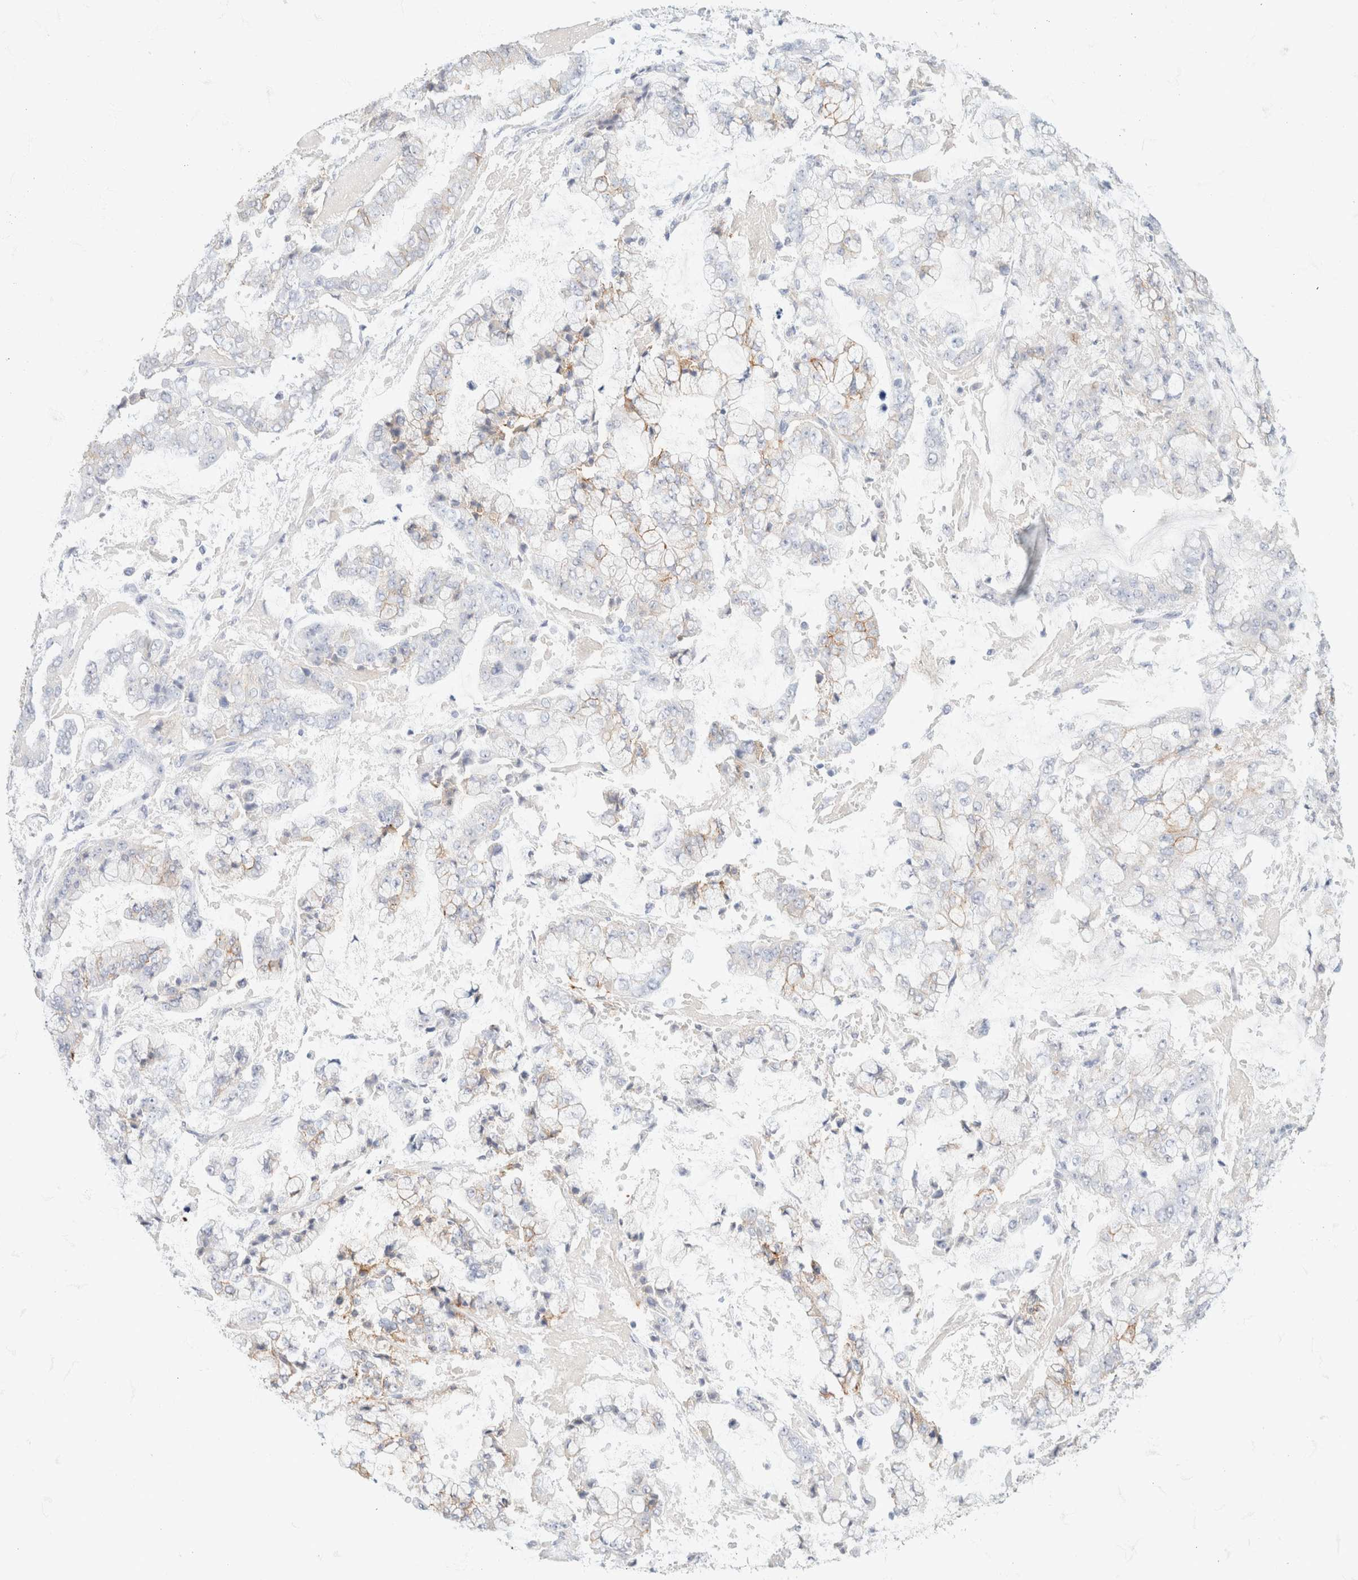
{"staining": {"intensity": "moderate", "quantity": "<25%", "location": "cytoplasmic/membranous"}, "tissue": "stomach cancer", "cell_type": "Tumor cells", "image_type": "cancer", "snomed": [{"axis": "morphology", "description": "Adenocarcinoma, NOS"}, {"axis": "topography", "description": "Stomach"}], "caption": "Human adenocarcinoma (stomach) stained with a protein marker reveals moderate staining in tumor cells.", "gene": "CA12", "patient": {"sex": "male", "age": 76}}